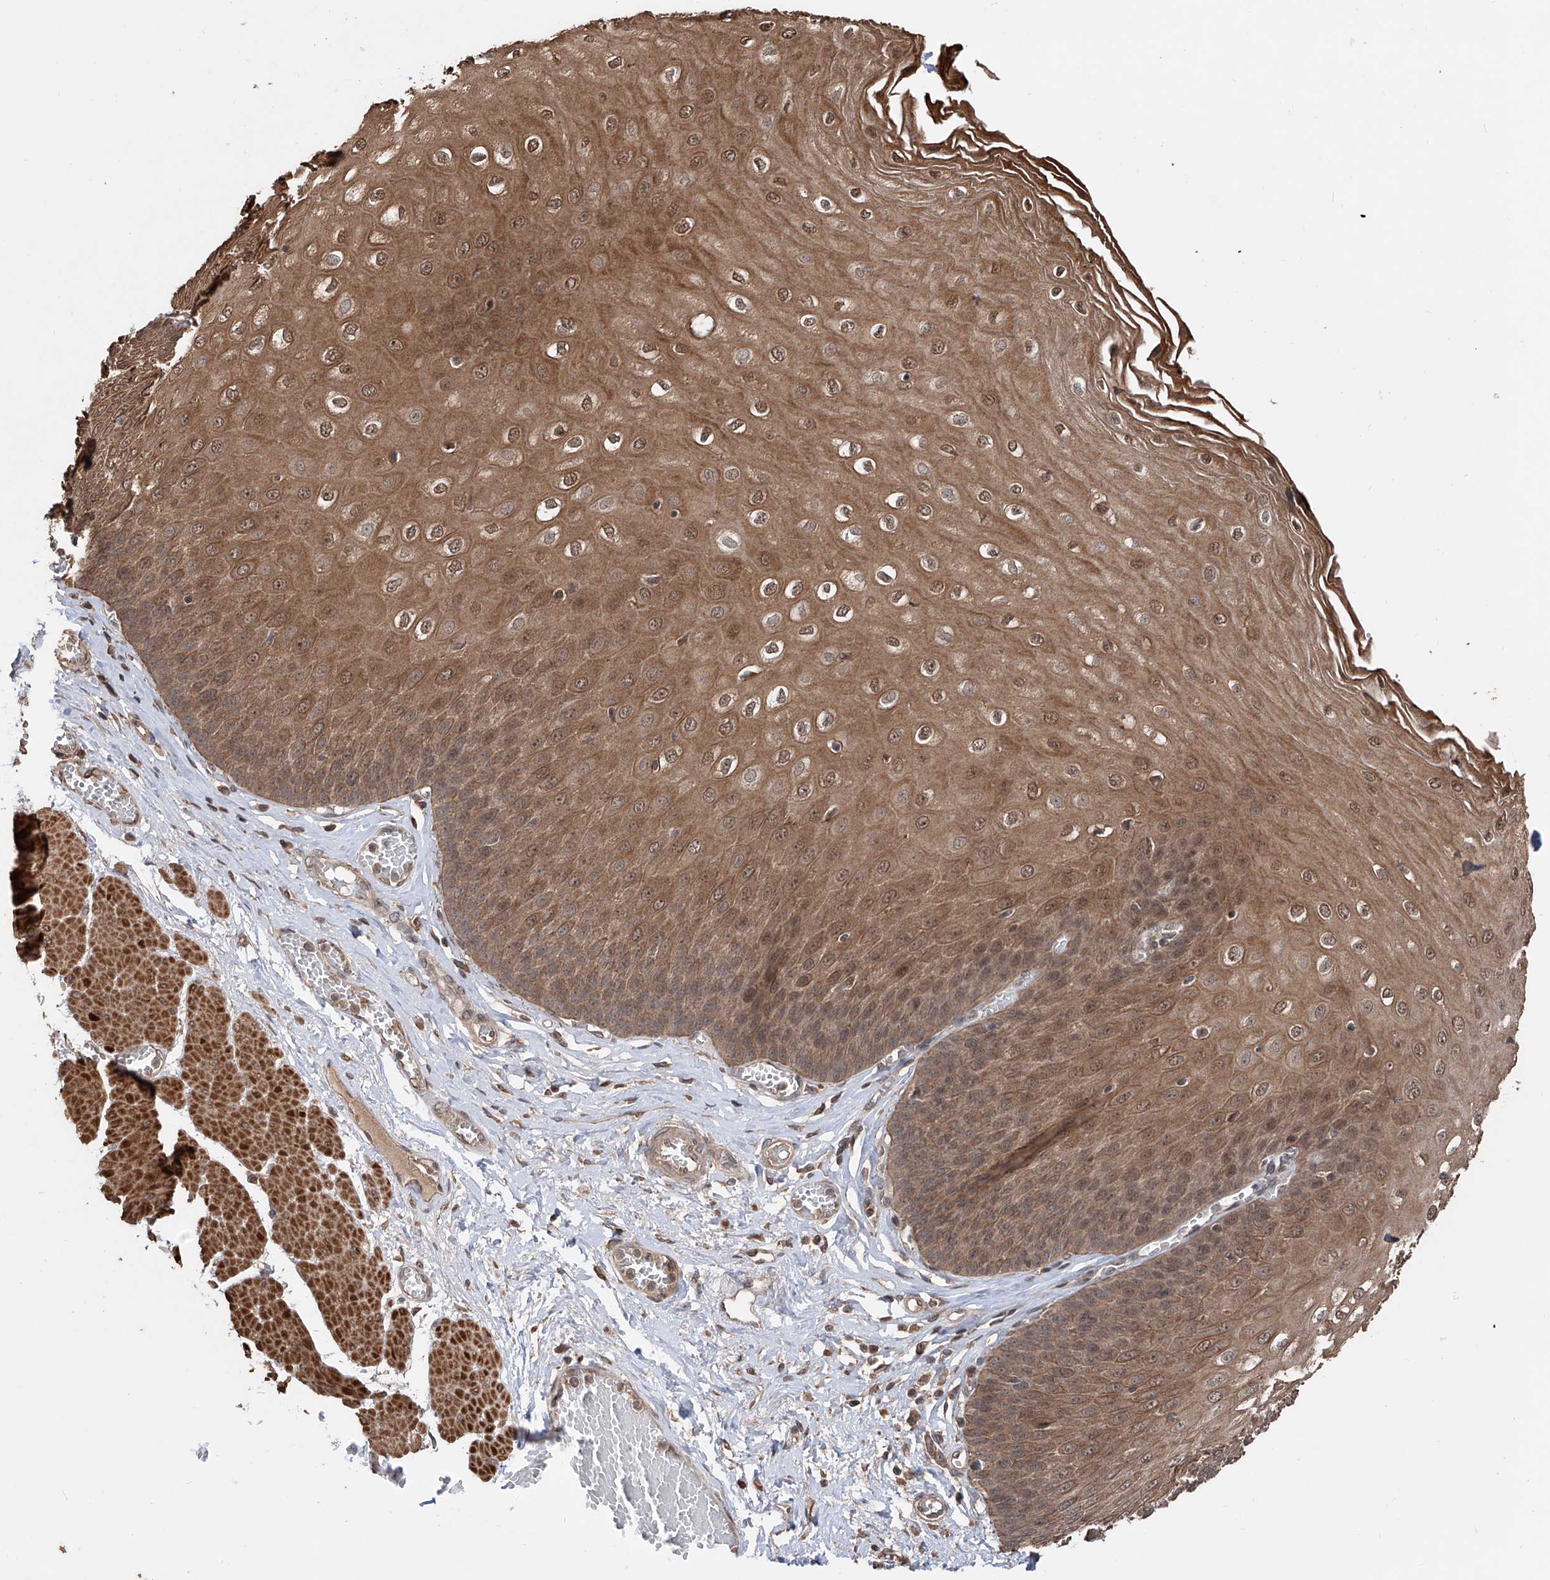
{"staining": {"intensity": "moderate", "quantity": ">75%", "location": "cytoplasmic/membranous,nuclear"}, "tissue": "esophagus", "cell_type": "Squamous epithelial cells", "image_type": "normal", "snomed": [{"axis": "morphology", "description": "Normal tissue, NOS"}, {"axis": "topography", "description": "Esophagus"}], "caption": "Immunohistochemical staining of benign esophagus shows >75% levels of moderate cytoplasmic/membranous,nuclear protein expression in approximately >75% of squamous epithelial cells. (DAB (3,3'-diaminobenzidine) IHC, brown staining for protein, blue staining for nuclei).", "gene": "FAM135A", "patient": {"sex": "male", "age": 60}}